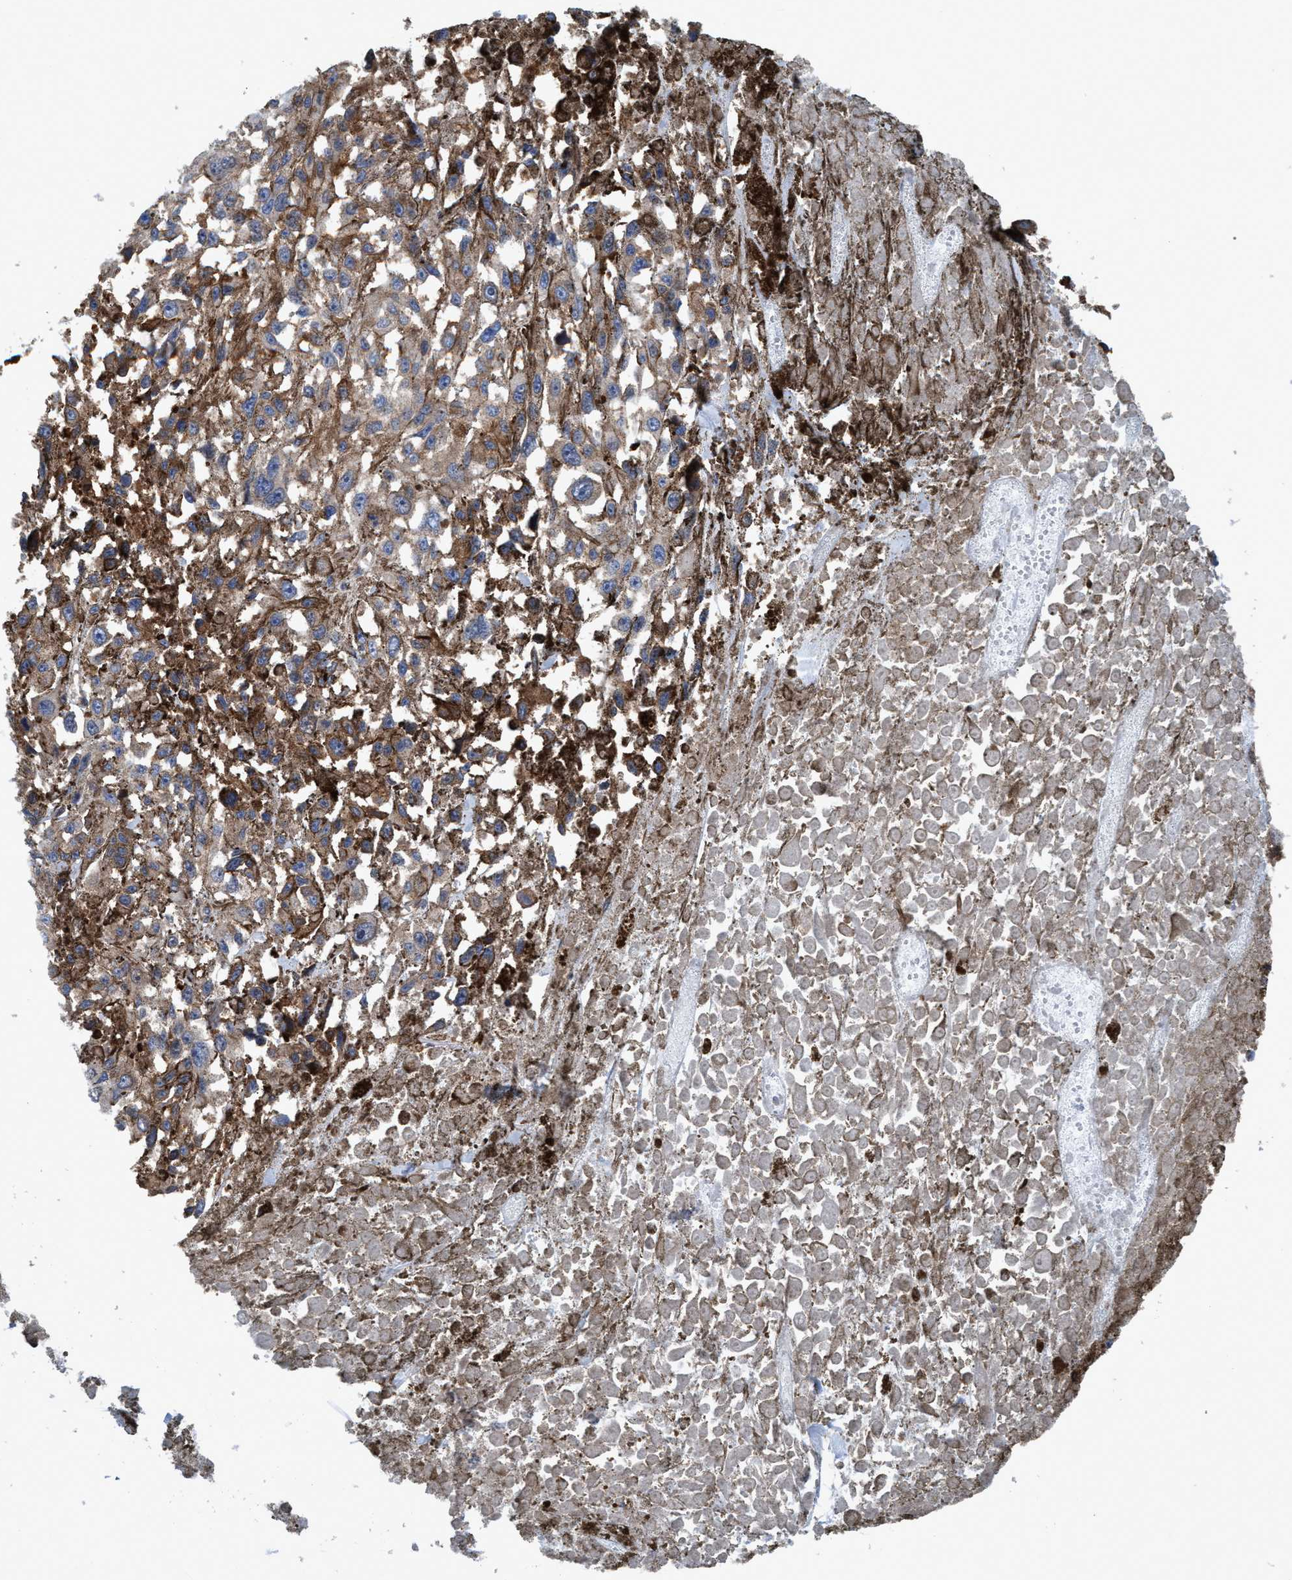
{"staining": {"intensity": "moderate", "quantity": "25%-75%", "location": "cytoplasmic/membranous"}, "tissue": "melanoma", "cell_type": "Tumor cells", "image_type": "cancer", "snomed": [{"axis": "morphology", "description": "Malignant melanoma, Metastatic site"}, {"axis": "topography", "description": "Lymph node"}], "caption": "This micrograph reveals IHC staining of human malignant melanoma (metastatic site), with medium moderate cytoplasmic/membranous expression in about 25%-75% of tumor cells.", "gene": "NMT1", "patient": {"sex": "male", "age": 59}}